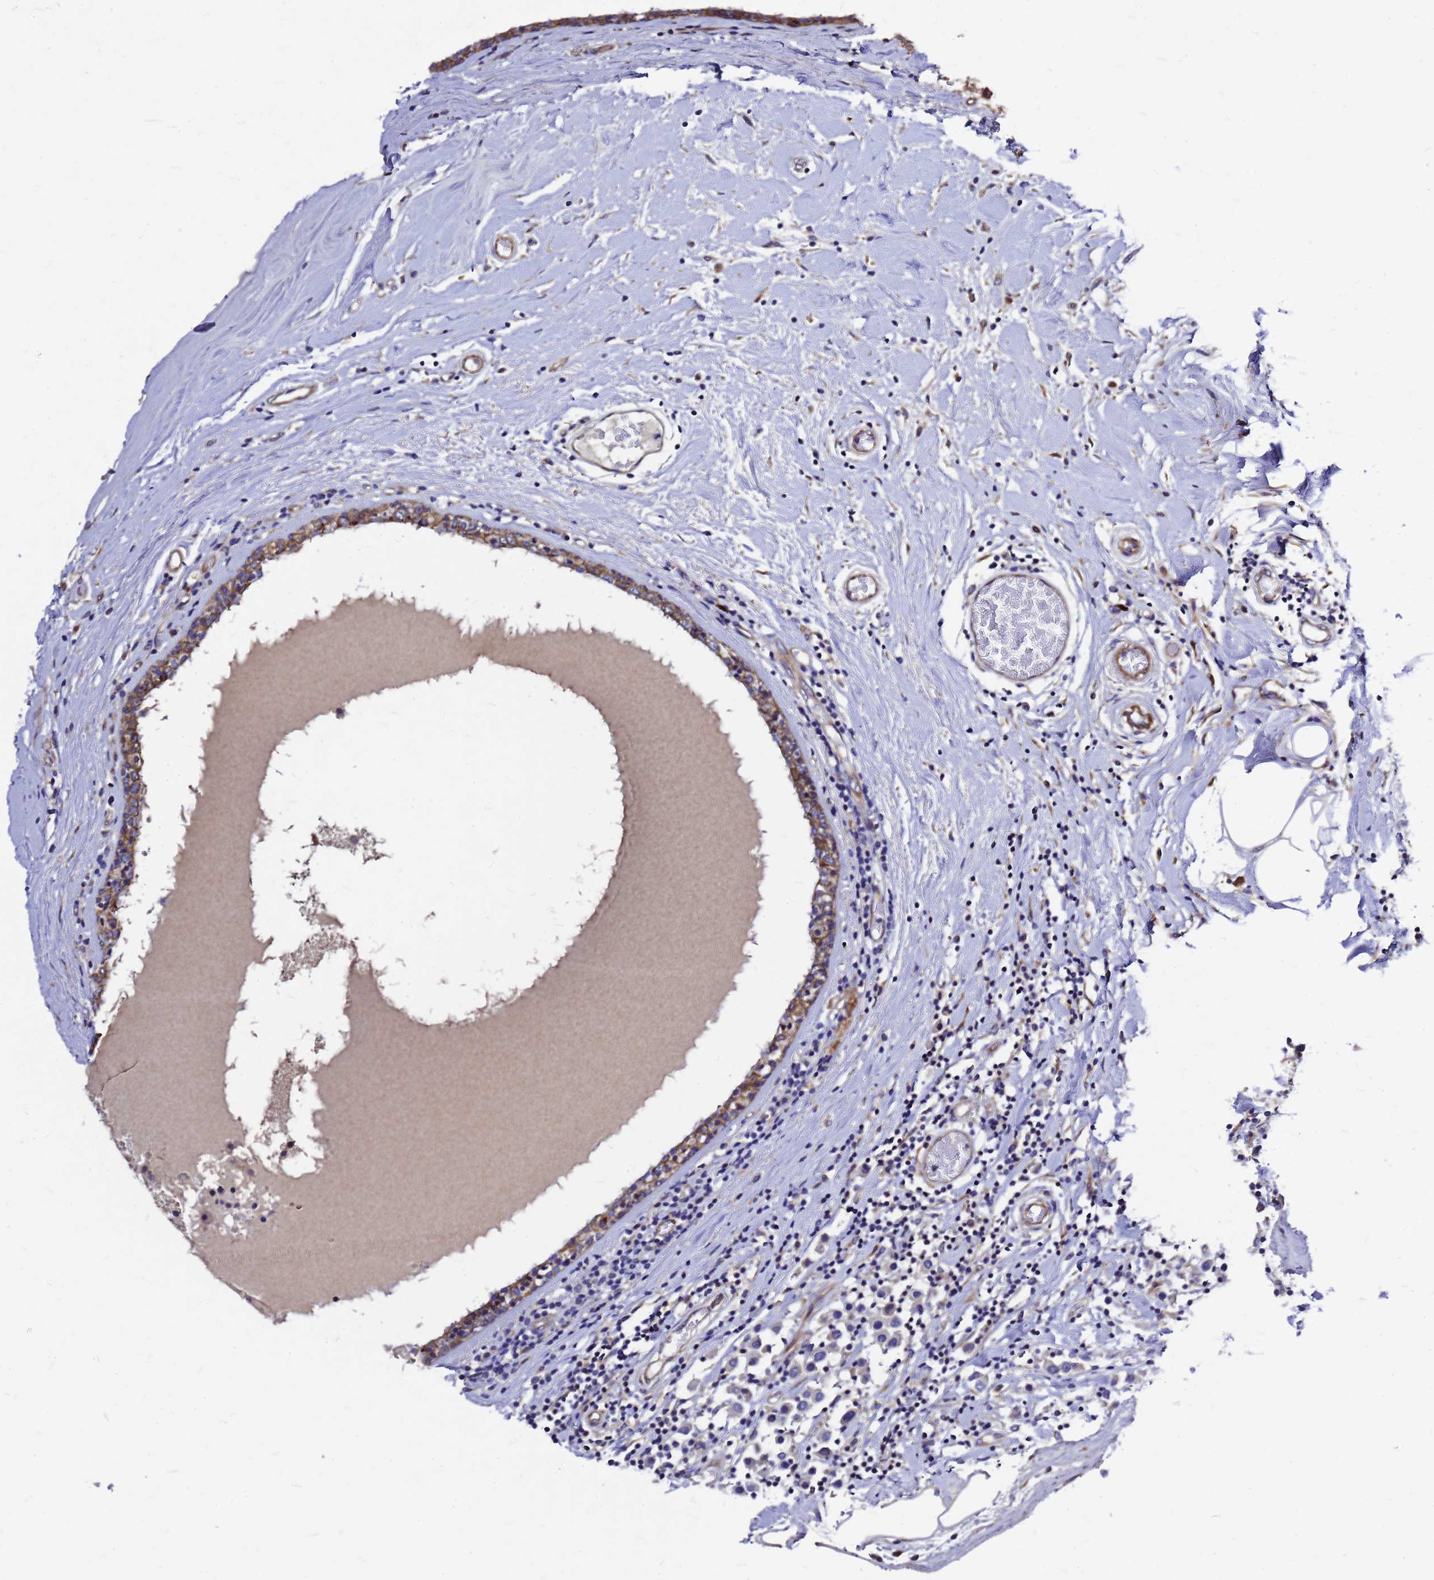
{"staining": {"intensity": "negative", "quantity": "none", "location": "none"}, "tissue": "breast cancer", "cell_type": "Tumor cells", "image_type": "cancer", "snomed": [{"axis": "morphology", "description": "Duct carcinoma"}, {"axis": "topography", "description": "Breast"}], "caption": "Tumor cells show no significant expression in breast cancer.", "gene": "FBXW5", "patient": {"sex": "female", "age": 61}}